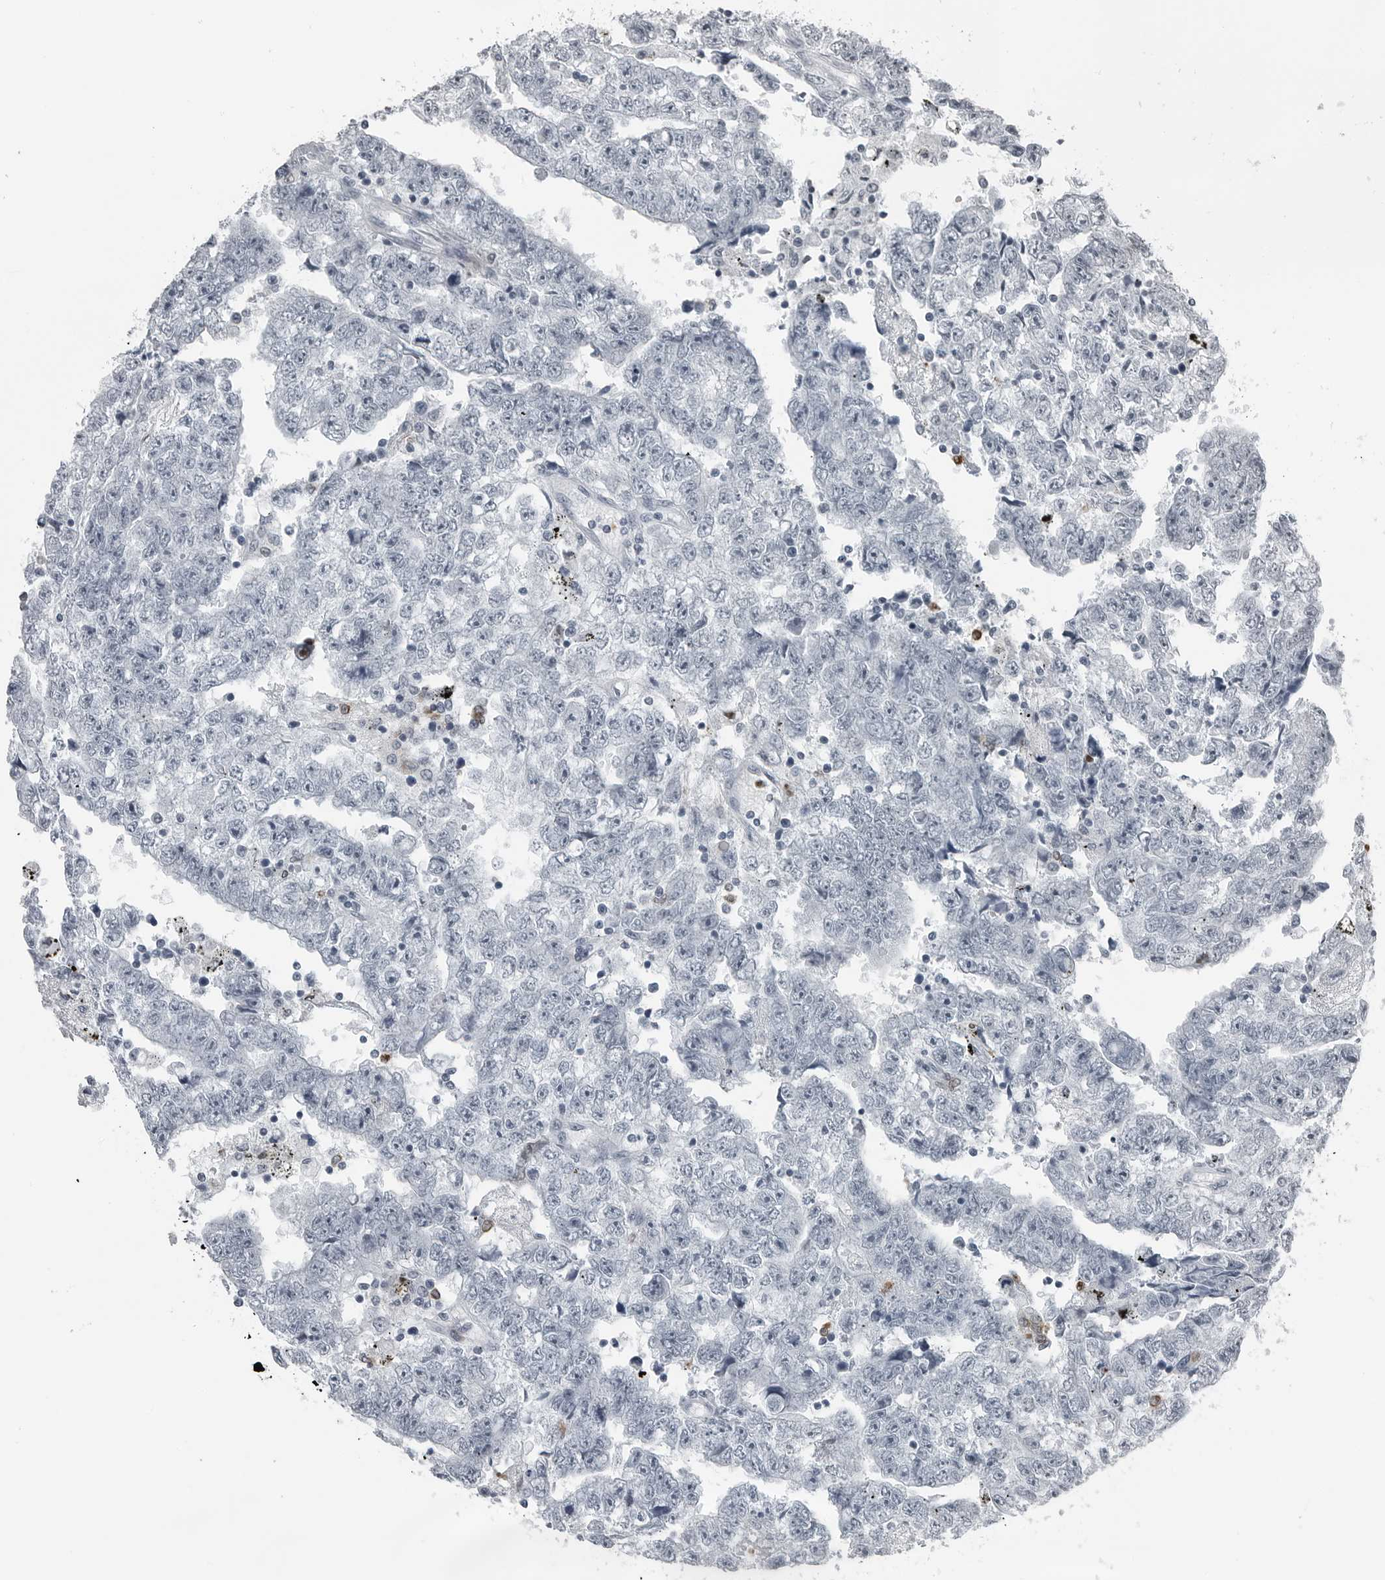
{"staining": {"intensity": "negative", "quantity": "none", "location": "none"}, "tissue": "testis cancer", "cell_type": "Tumor cells", "image_type": "cancer", "snomed": [{"axis": "morphology", "description": "Carcinoma, Embryonal, NOS"}, {"axis": "topography", "description": "Testis"}], "caption": "Immunohistochemical staining of testis cancer (embryonal carcinoma) displays no significant staining in tumor cells.", "gene": "AKR1A1", "patient": {"sex": "male", "age": 25}}